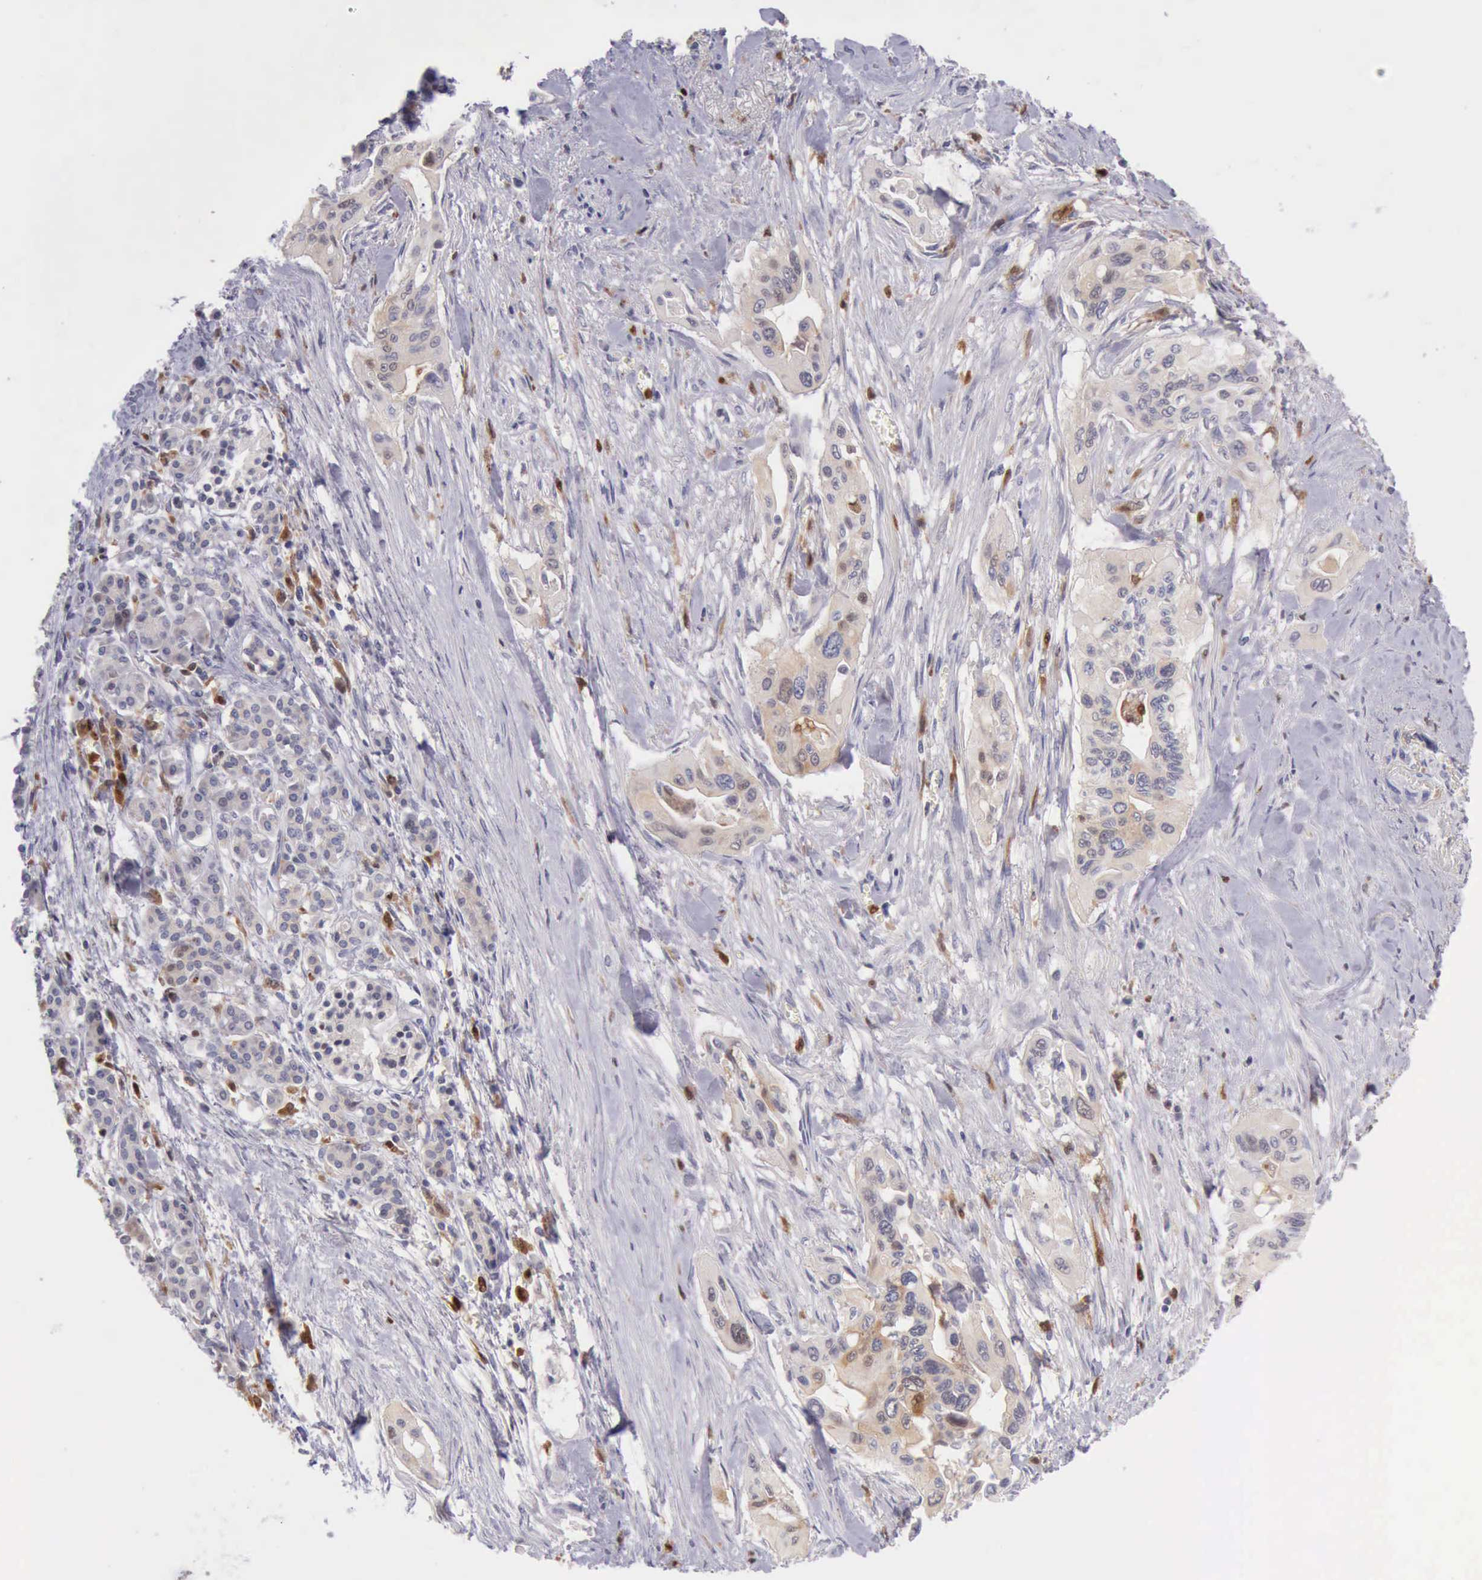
{"staining": {"intensity": "weak", "quantity": ">75%", "location": "cytoplasmic/membranous"}, "tissue": "pancreatic cancer", "cell_type": "Tumor cells", "image_type": "cancer", "snomed": [{"axis": "morphology", "description": "Adenocarcinoma, NOS"}, {"axis": "topography", "description": "Pancreas"}], "caption": "Human adenocarcinoma (pancreatic) stained with a protein marker demonstrates weak staining in tumor cells.", "gene": "CSTA", "patient": {"sex": "male", "age": 77}}